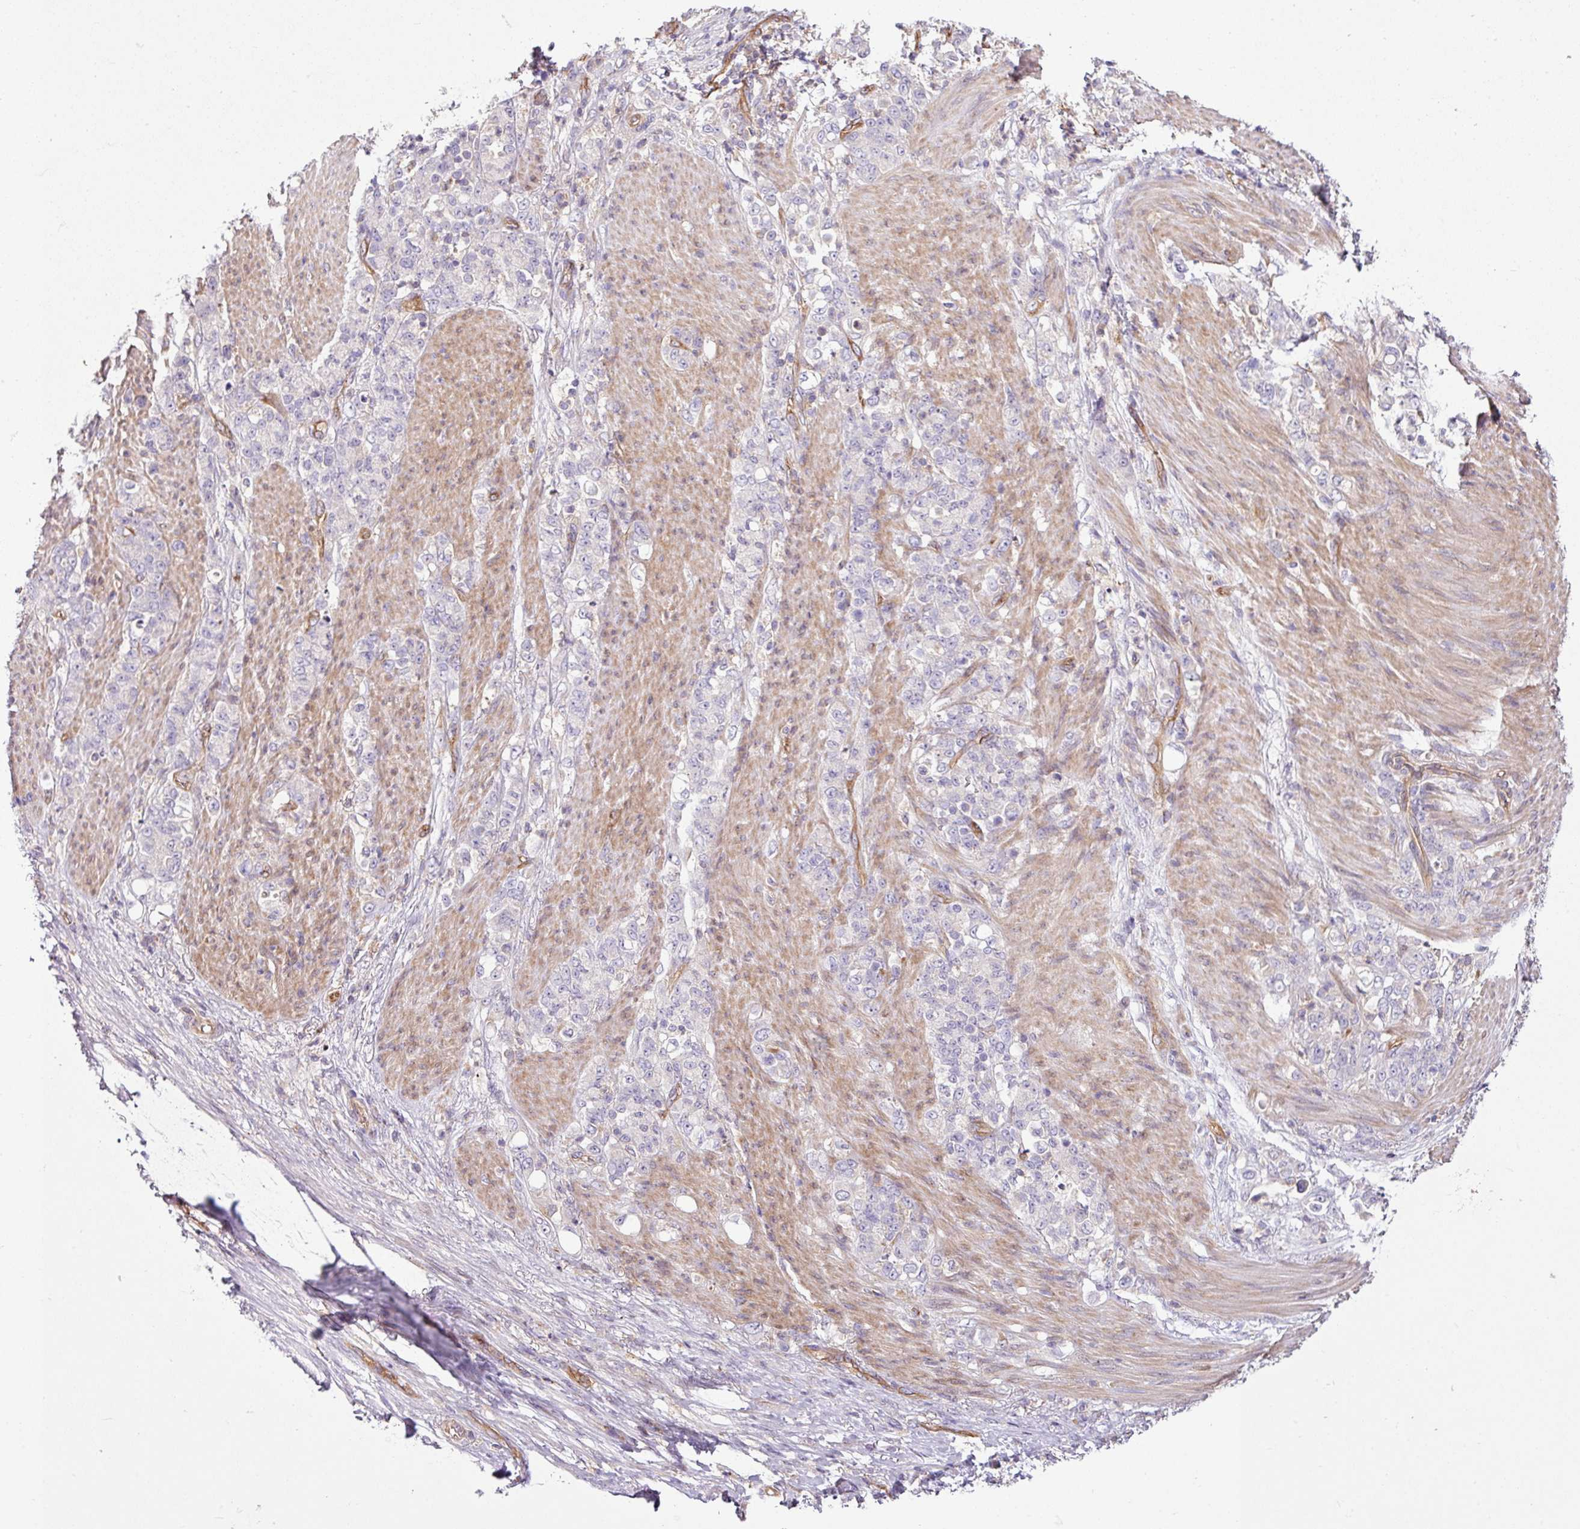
{"staining": {"intensity": "negative", "quantity": "none", "location": "none"}, "tissue": "stomach cancer", "cell_type": "Tumor cells", "image_type": "cancer", "snomed": [{"axis": "morphology", "description": "Adenocarcinoma, NOS"}, {"axis": "topography", "description": "Stomach"}], "caption": "This is an IHC histopathology image of human stomach cancer (adenocarcinoma). There is no positivity in tumor cells.", "gene": "ZNF106", "patient": {"sex": "female", "age": 79}}